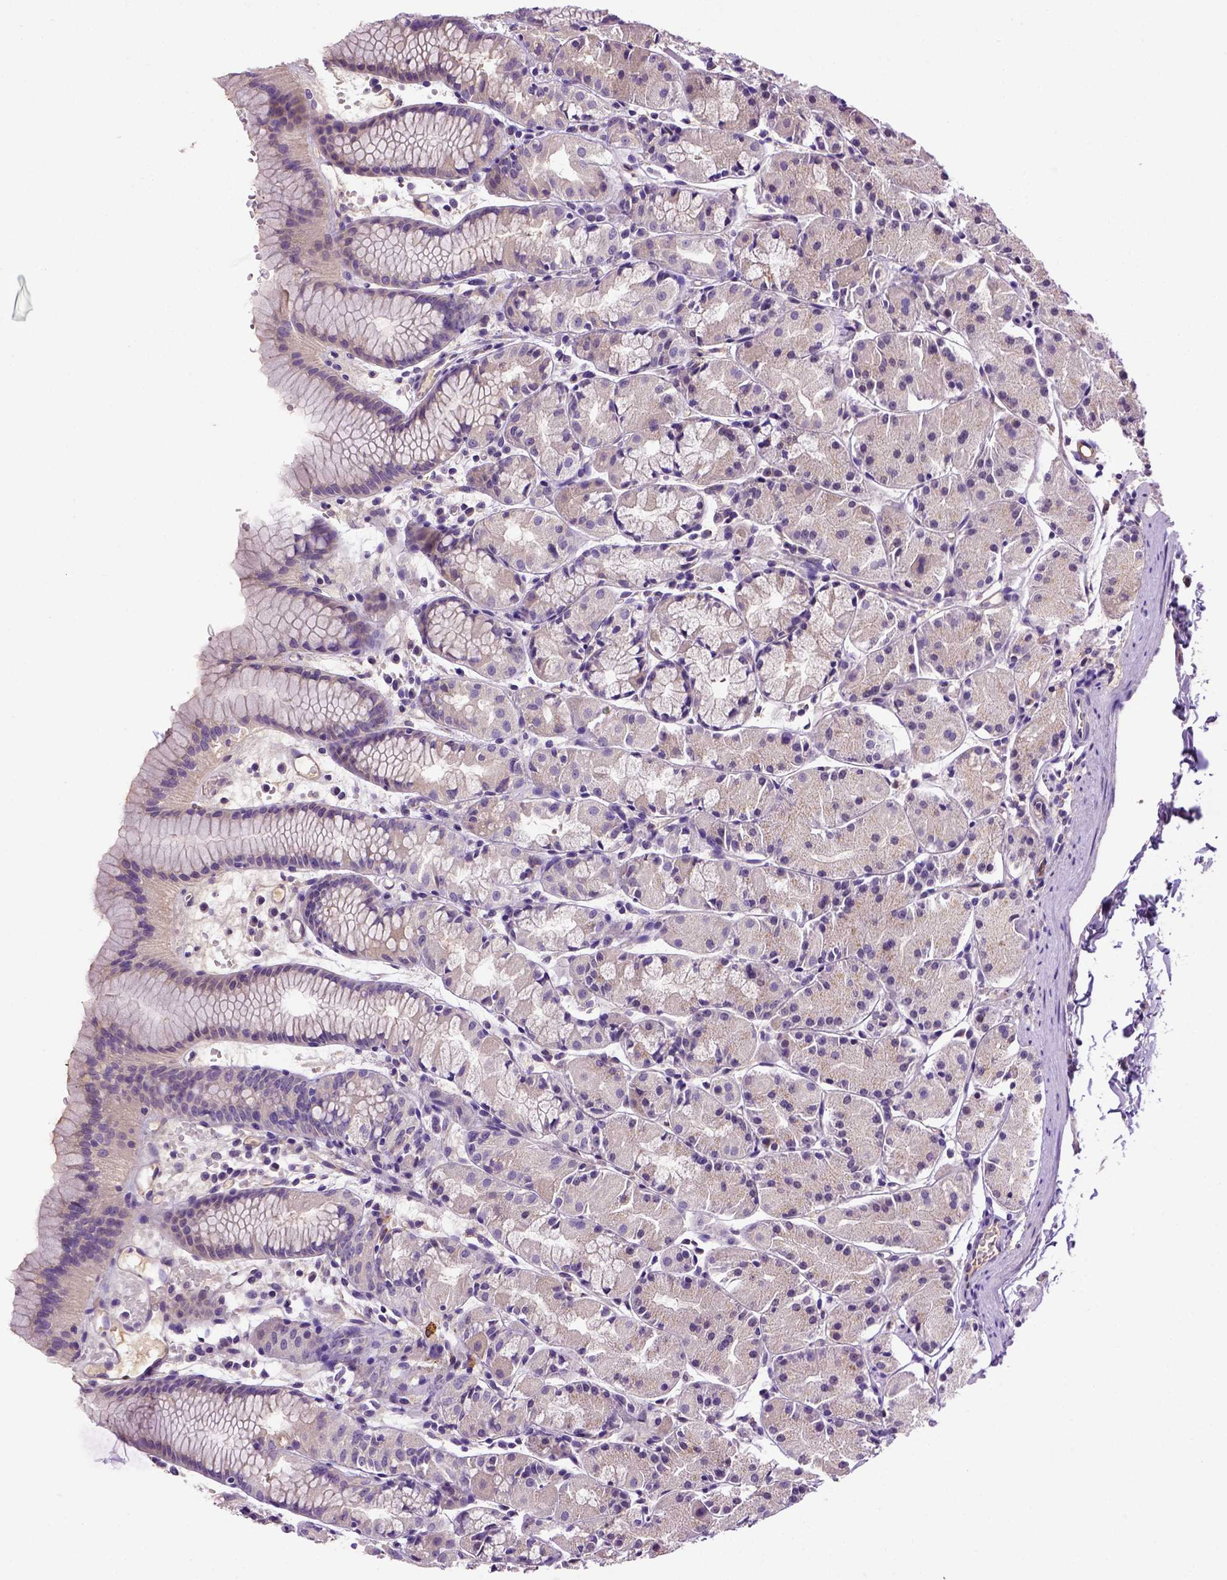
{"staining": {"intensity": "negative", "quantity": "none", "location": "none"}, "tissue": "stomach", "cell_type": "Glandular cells", "image_type": "normal", "snomed": [{"axis": "morphology", "description": "Normal tissue, NOS"}, {"axis": "topography", "description": "Stomach, upper"}], "caption": "Immunohistochemistry (IHC) image of benign human stomach stained for a protein (brown), which demonstrates no positivity in glandular cells.", "gene": "DEPDC1B", "patient": {"sex": "male", "age": 47}}